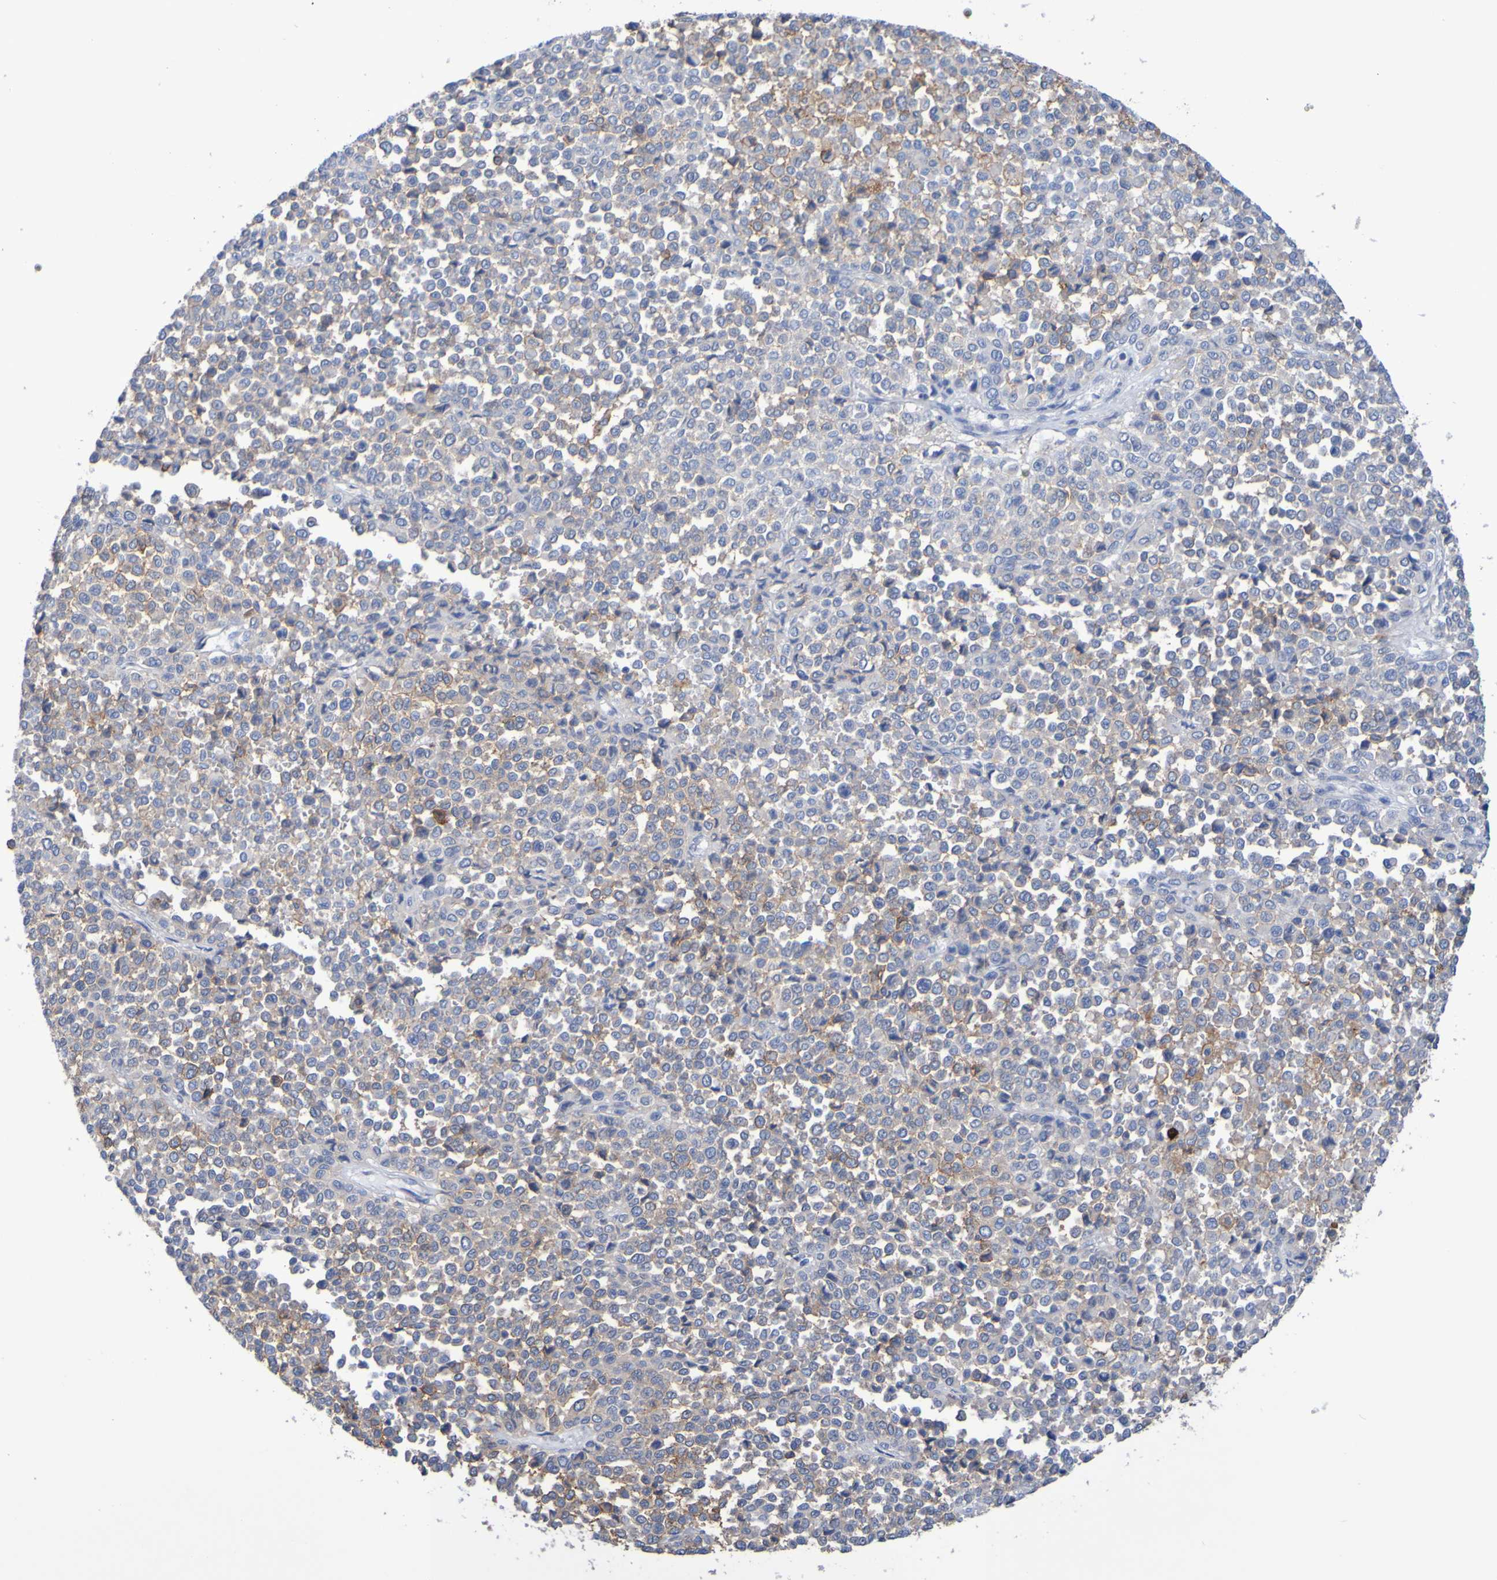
{"staining": {"intensity": "weak", "quantity": "<25%", "location": "cytoplasmic/membranous"}, "tissue": "melanoma", "cell_type": "Tumor cells", "image_type": "cancer", "snomed": [{"axis": "morphology", "description": "Malignant melanoma, Metastatic site"}, {"axis": "topography", "description": "Pancreas"}], "caption": "An image of human melanoma is negative for staining in tumor cells. (Stains: DAB (3,3'-diaminobenzidine) immunohistochemistry (IHC) with hematoxylin counter stain, Microscopy: brightfield microscopy at high magnification).", "gene": "SLC3A2", "patient": {"sex": "female", "age": 30}}